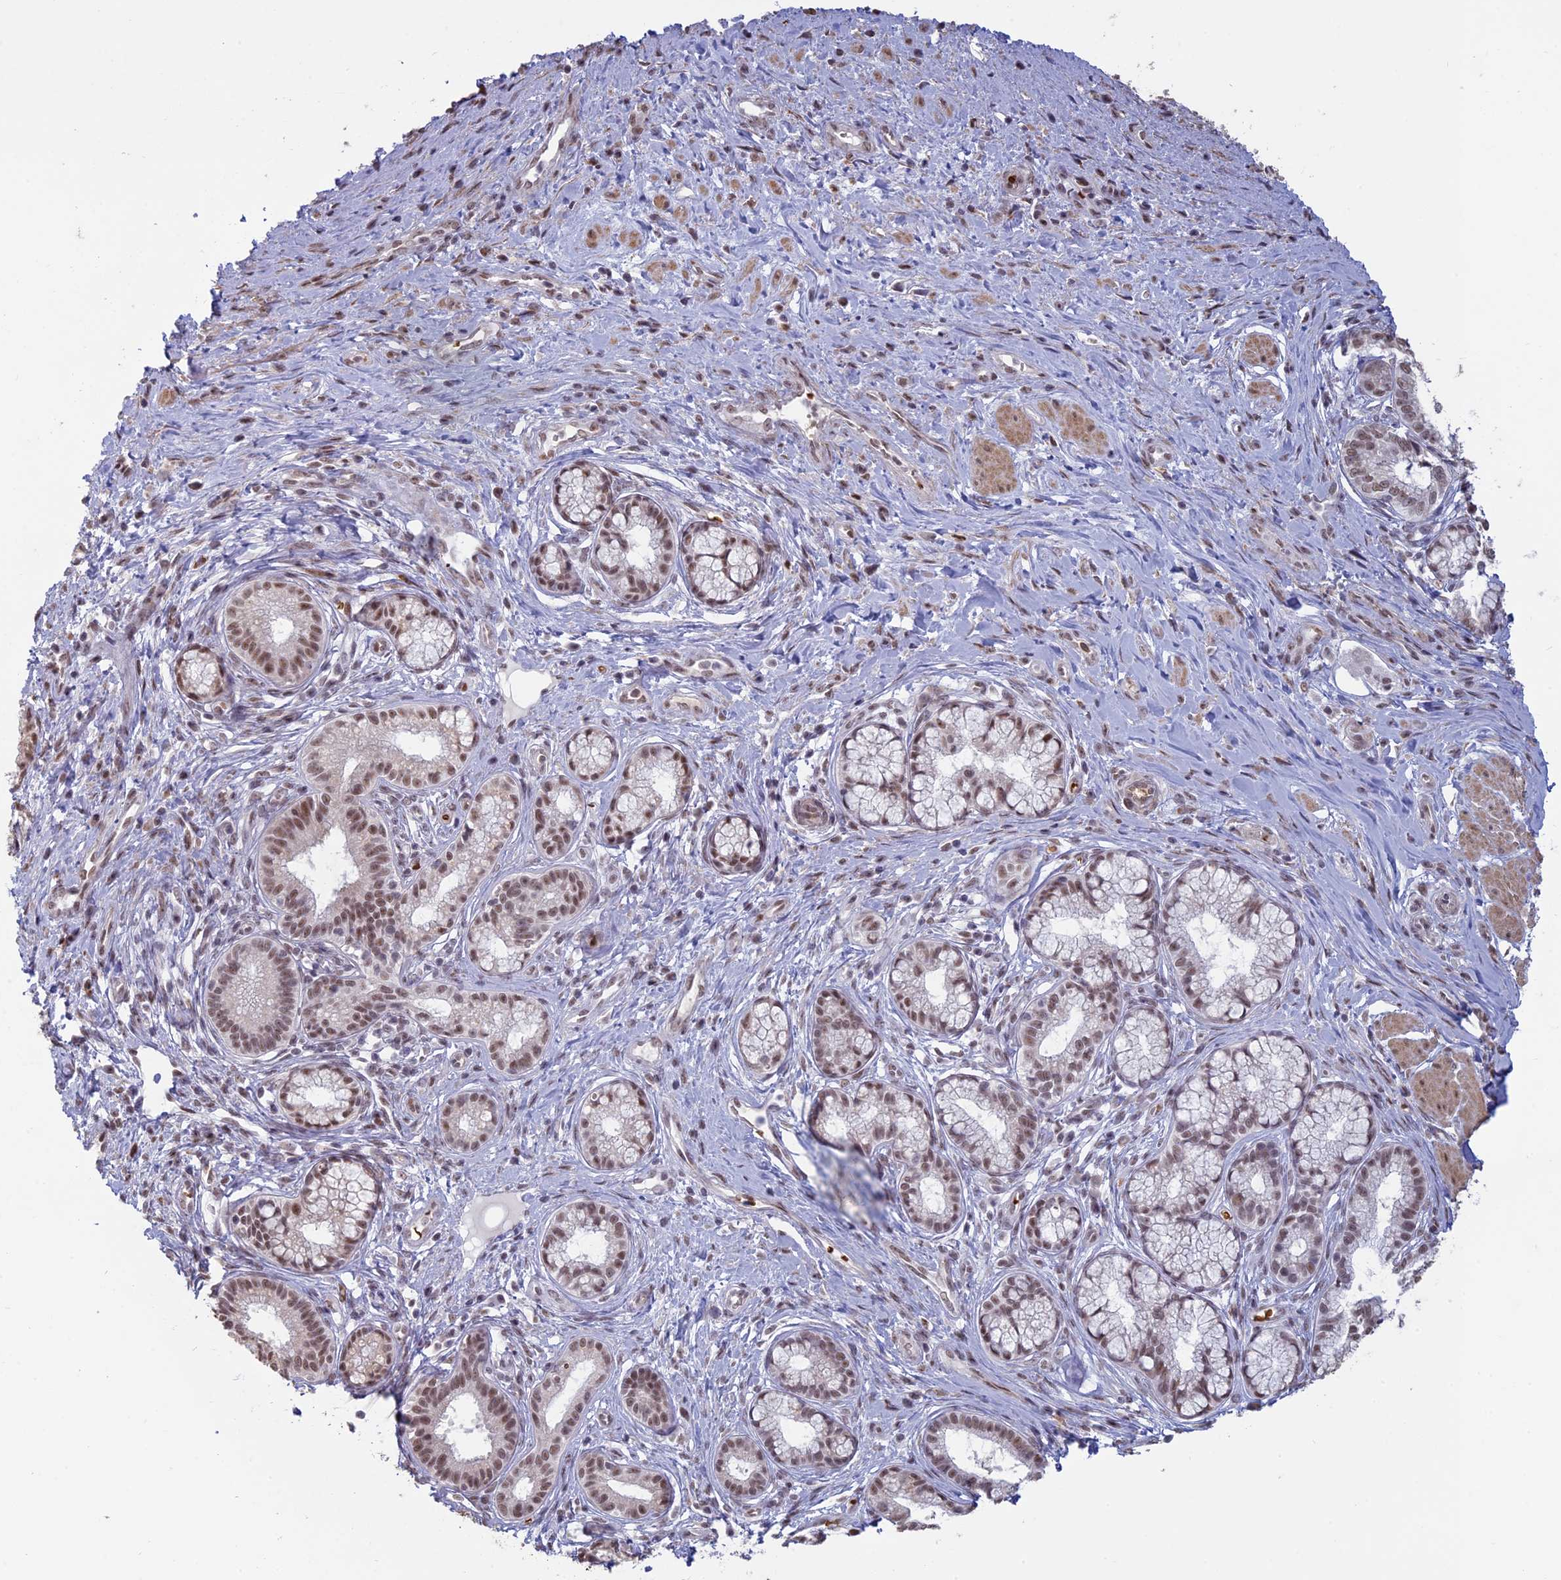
{"staining": {"intensity": "moderate", "quantity": ">75%", "location": "nuclear"}, "tissue": "pancreatic cancer", "cell_type": "Tumor cells", "image_type": "cancer", "snomed": [{"axis": "morphology", "description": "Adenocarcinoma, NOS"}, {"axis": "topography", "description": "Pancreas"}], "caption": "Protein staining reveals moderate nuclear expression in approximately >75% of tumor cells in pancreatic adenocarcinoma. The staining was performed using DAB (3,3'-diaminobenzidine), with brown indicating positive protein expression. Nuclei are stained blue with hematoxylin.", "gene": "MFAP1", "patient": {"sex": "male", "age": 72}}